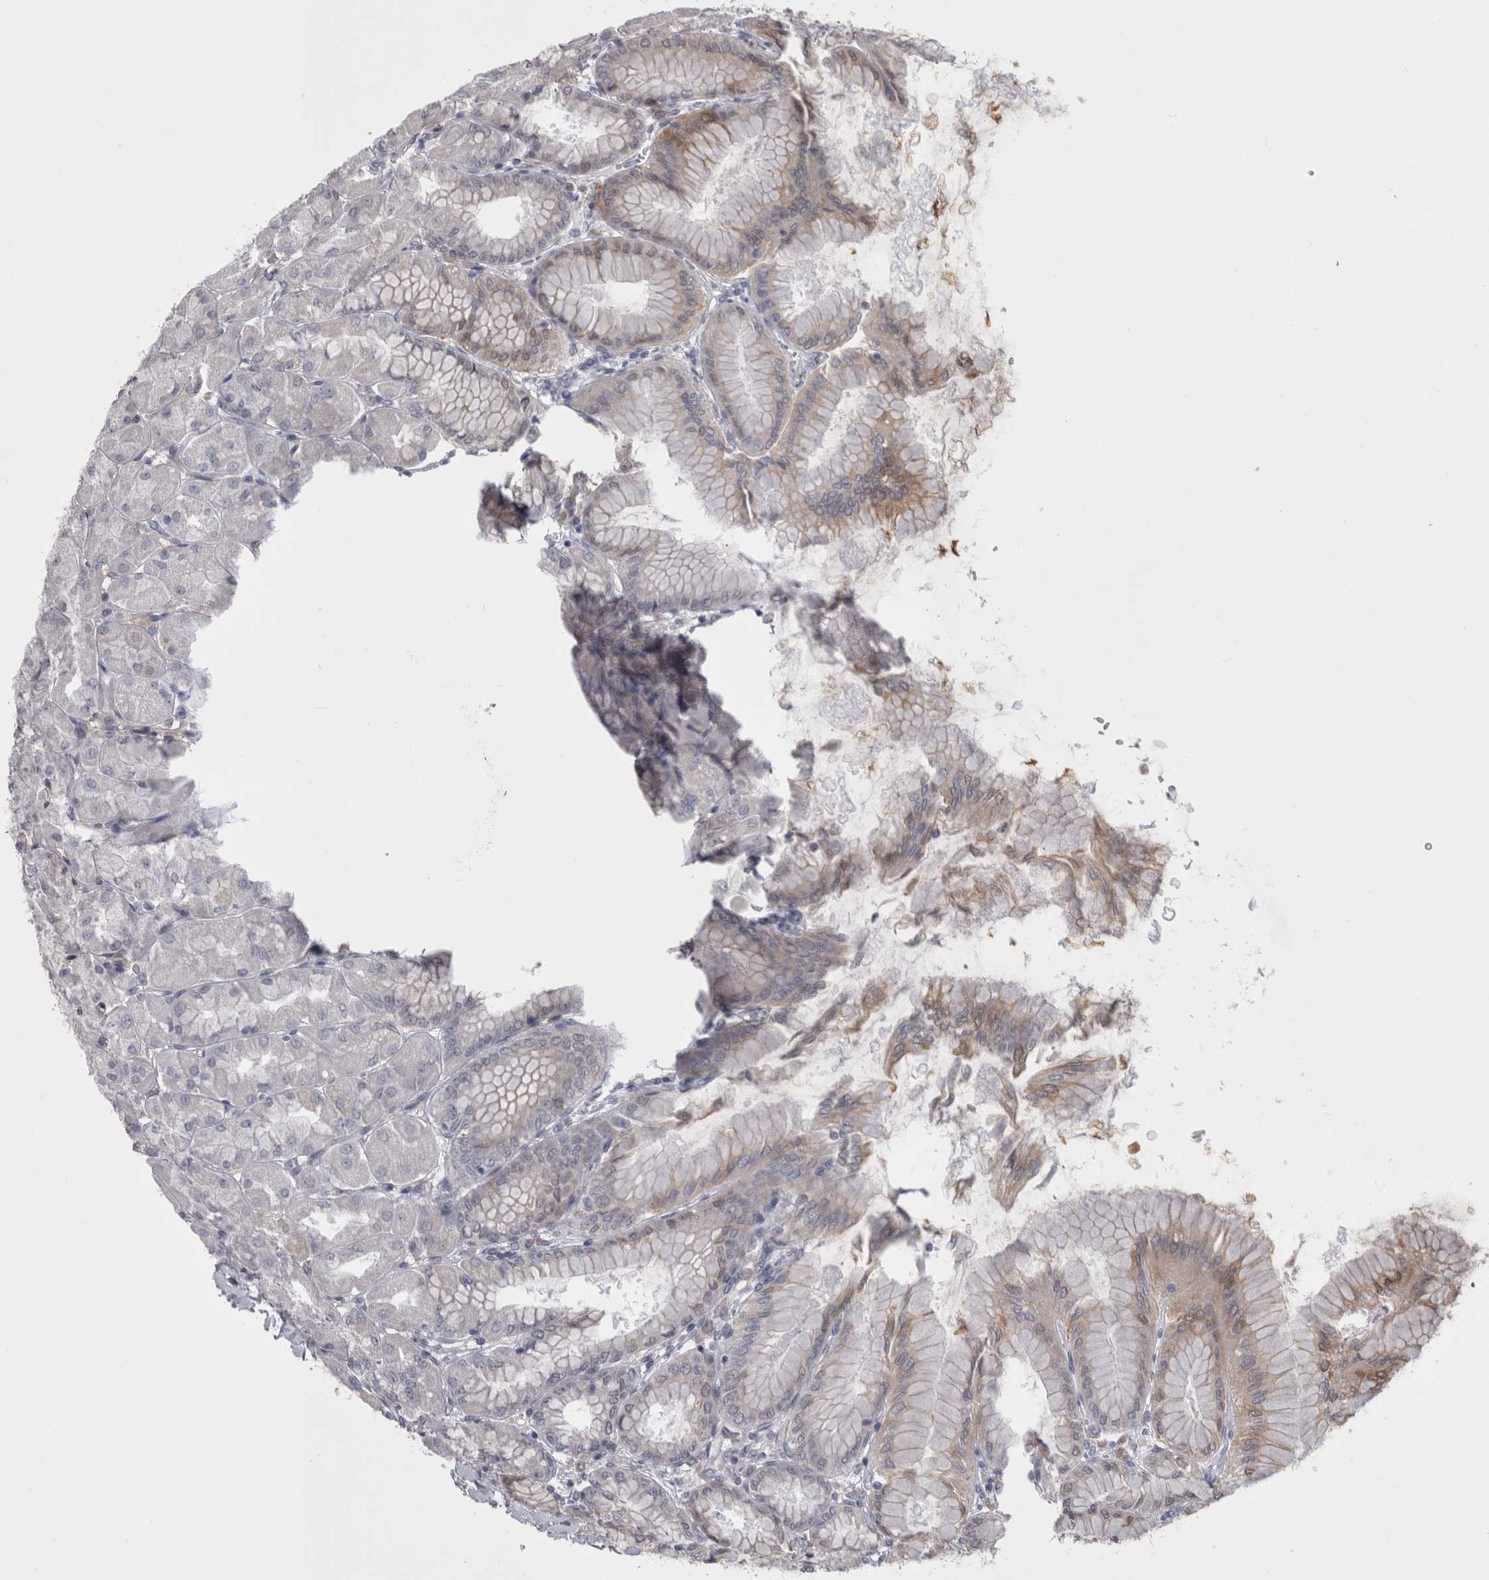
{"staining": {"intensity": "moderate", "quantity": "<25%", "location": "cytoplasmic/membranous"}, "tissue": "stomach", "cell_type": "Glandular cells", "image_type": "normal", "snomed": [{"axis": "morphology", "description": "Normal tissue, NOS"}, {"axis": "topography", "description": "Stomach, upper"}], "caption": "Immunohistochemical staining of normal stomach displays low levels of moderate cytoplasmic/membranous staining in approximately <25% of glandular cells.", "gene": "CHIC1", "patient": {"sex": "female", "age": 56}}